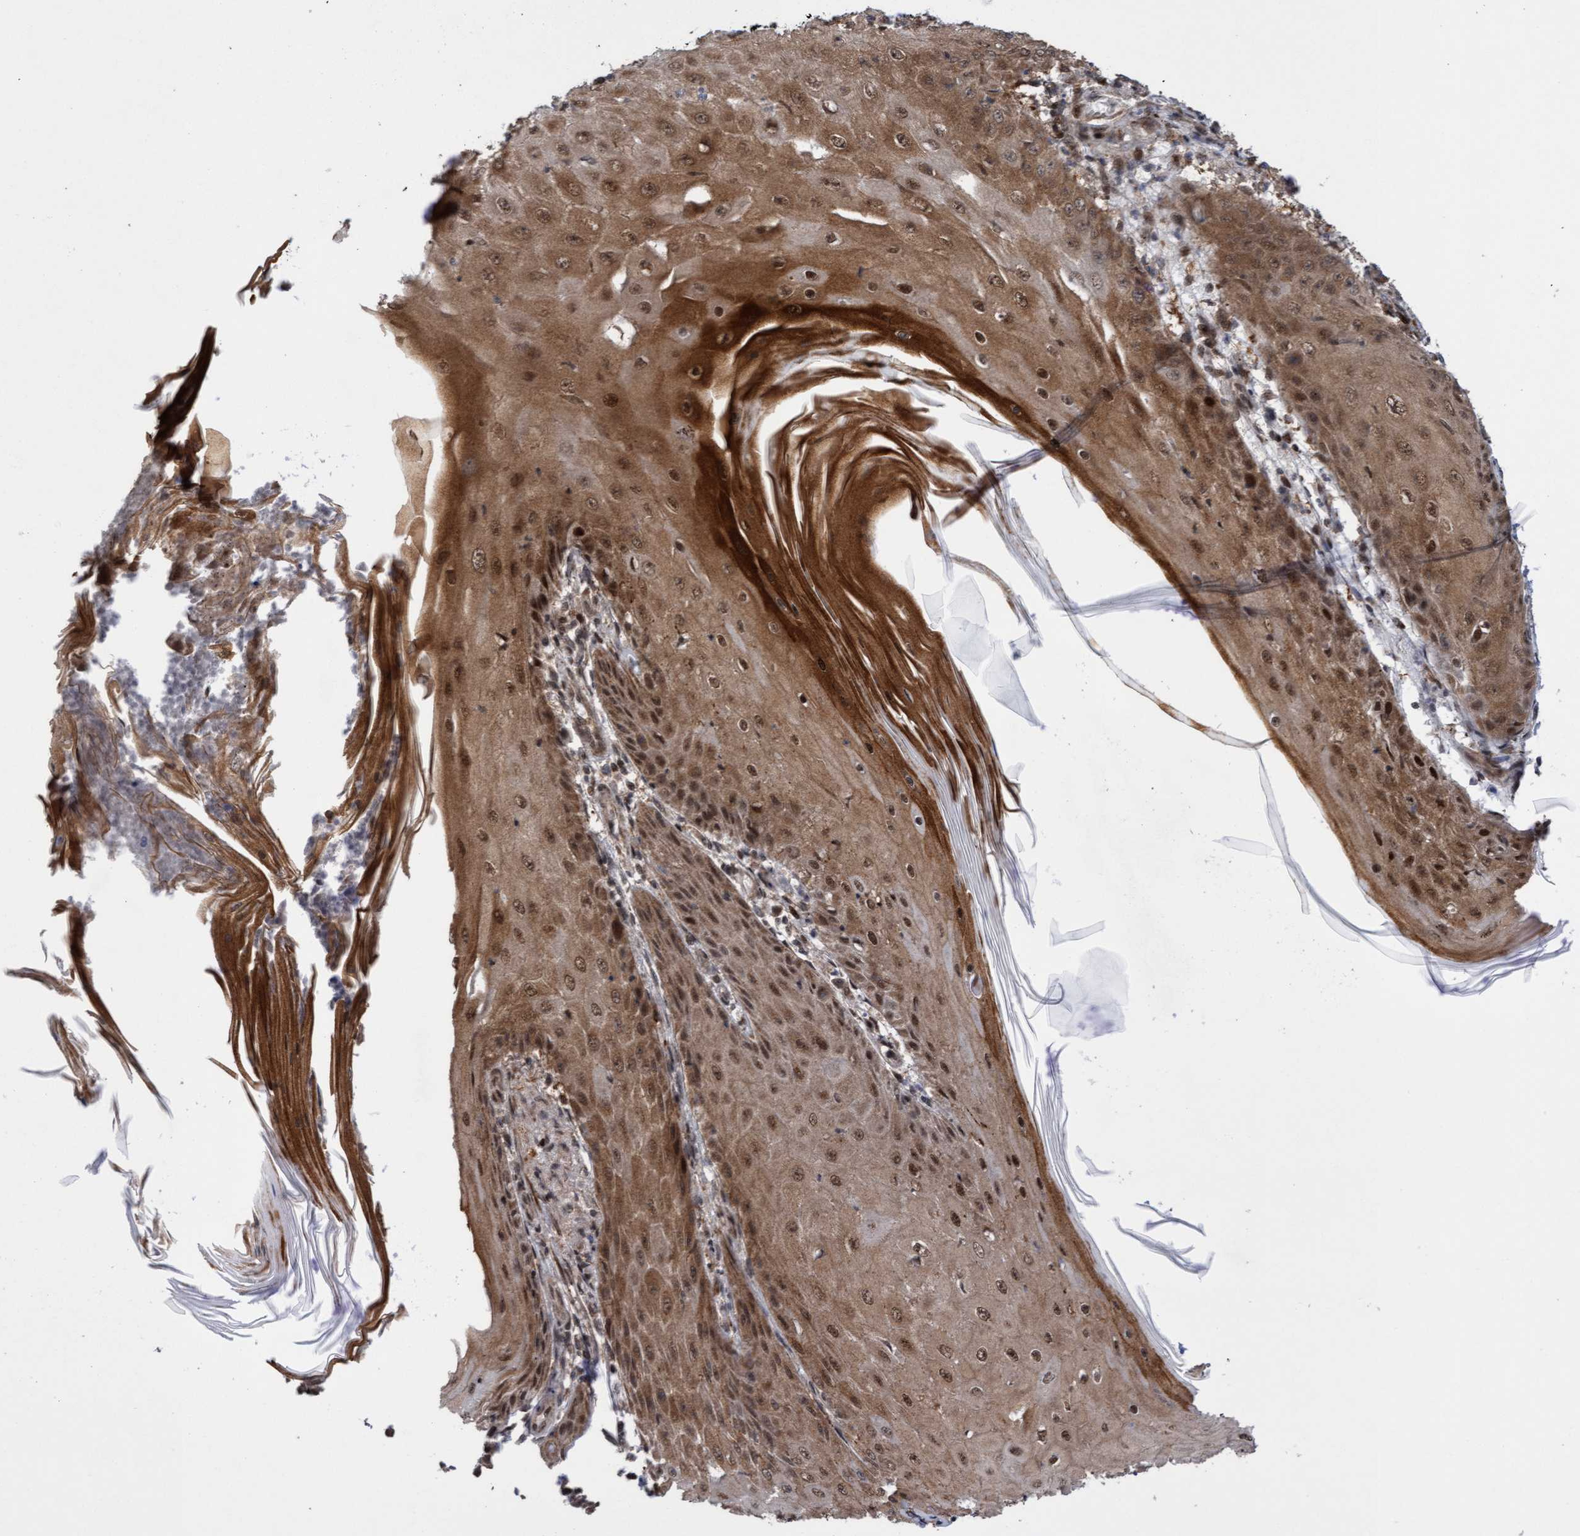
{"staining": {"intensity": "moderate", "quantity": ">75%", "location": "cytoplasmic/membranous,nuclear"}, "tissue": "skin cancer", "cell_type": "Tumor cells", "image_type": "cancer", "snomed": [{"axis": "morphology", "description": "Squamous cell carcinoma, NOS"}, {"axis": "topography", "description": "Skin"}], "caption": "Tumor cells exhibit moderate cytoplasmic/membranous and nuclear positivity in about >75% of cells in skin cancer (squamous cell carcinoma).", "gene": "ITFG1", "patient": {"sex": "female", "age": 73}}